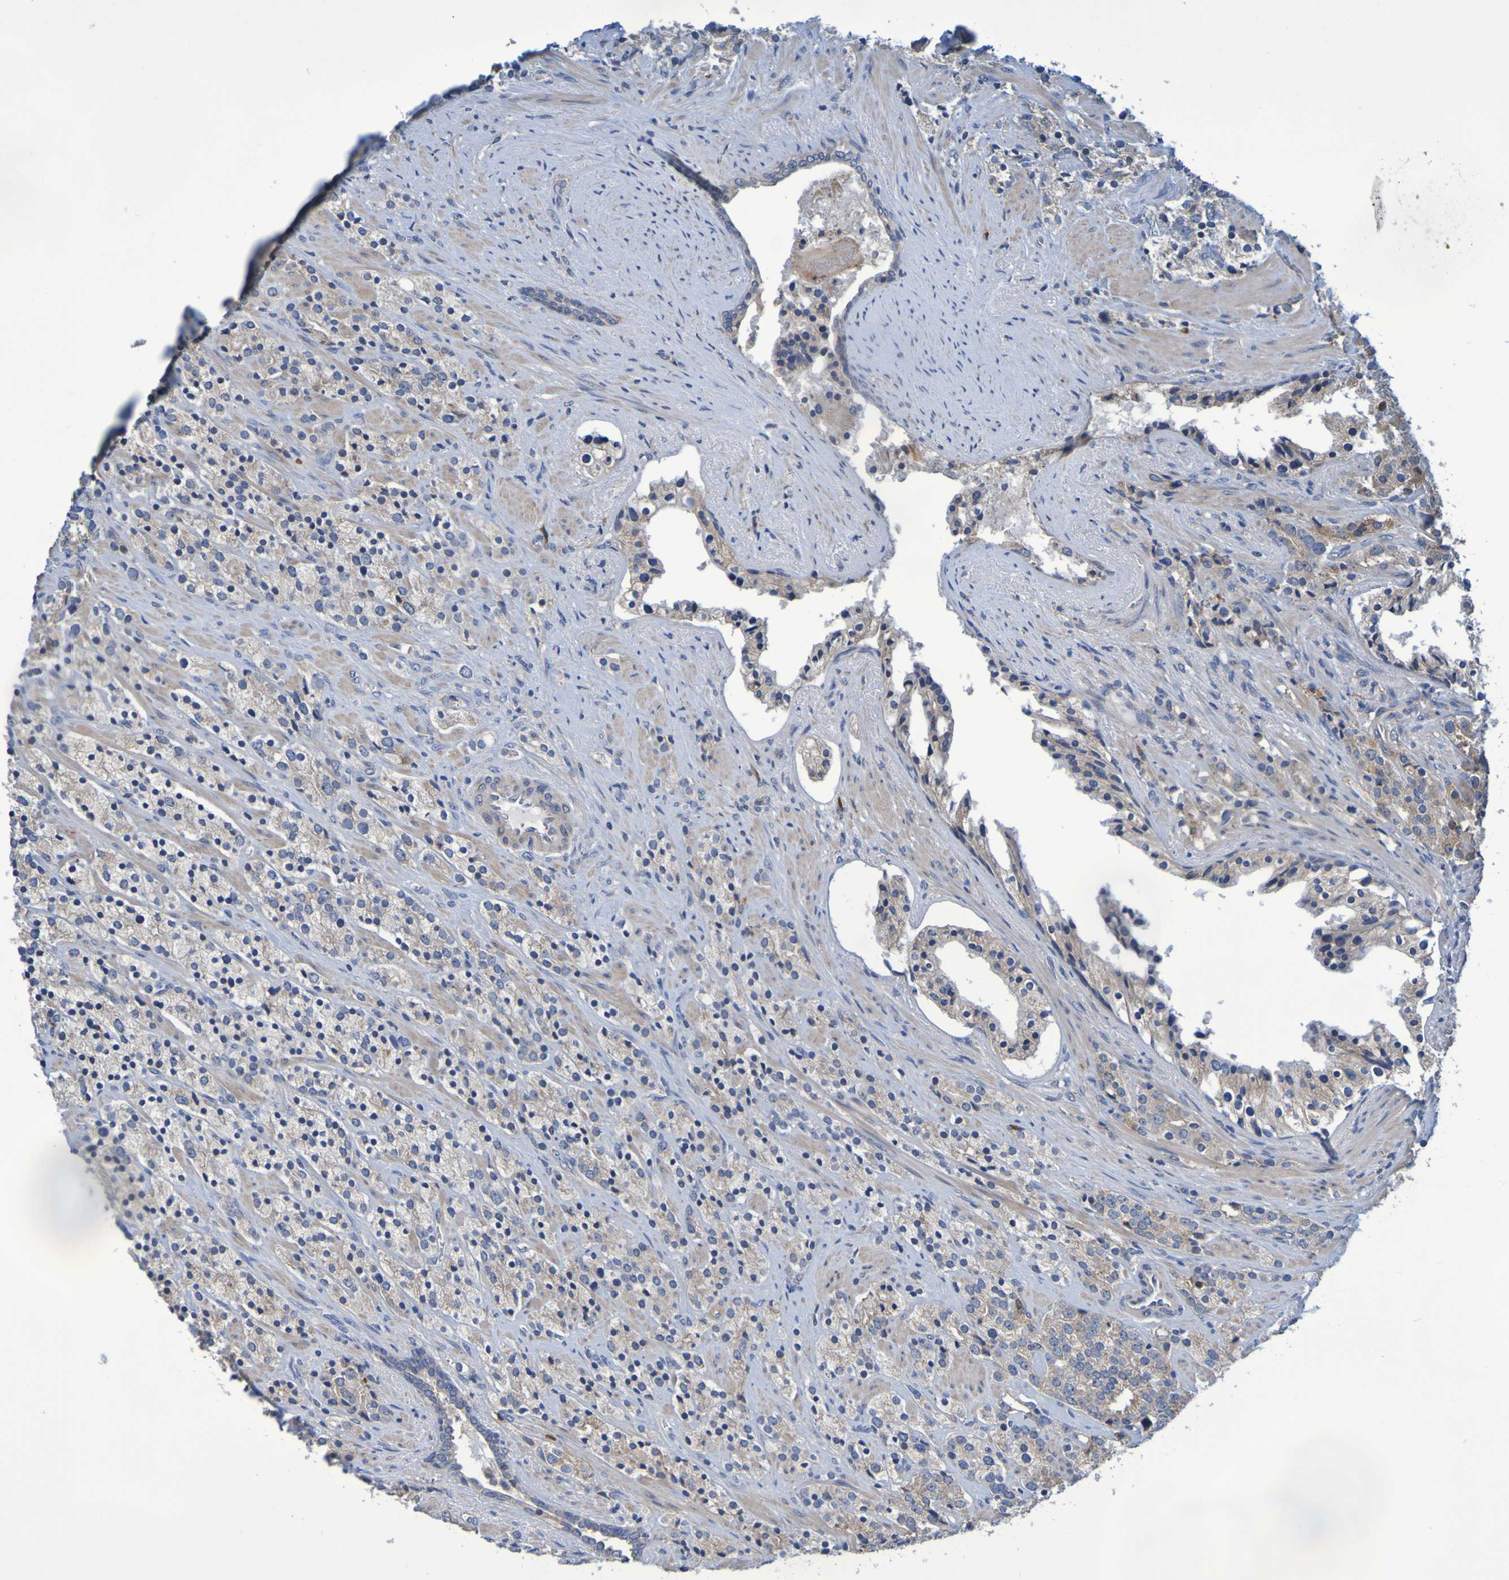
{"staining": {"intensity": "weak", "quantity": ">75%", "location": "cytoplasmic/membranous"}, "tissue": "prostate cancer", "cell_type": "Tumor cells", "image_type": "cancer", "snomed": [{"axis": "morphology", "description": "Adenocarcinoma, High grade"}, {"axis": "topography", "description": "Prostate"}], "caption": "Immunohistochemistry (IHC) of prostate adenocarcinoma (high-grade) reveals low levels of weak cytoplasmic/membranous staining in approximately >75% of tumor cells. (DAB IHC with brightfield microscopy, high magnification).", "gene": "CLDN18", "patient": {"sex": "male", "age": 71}}